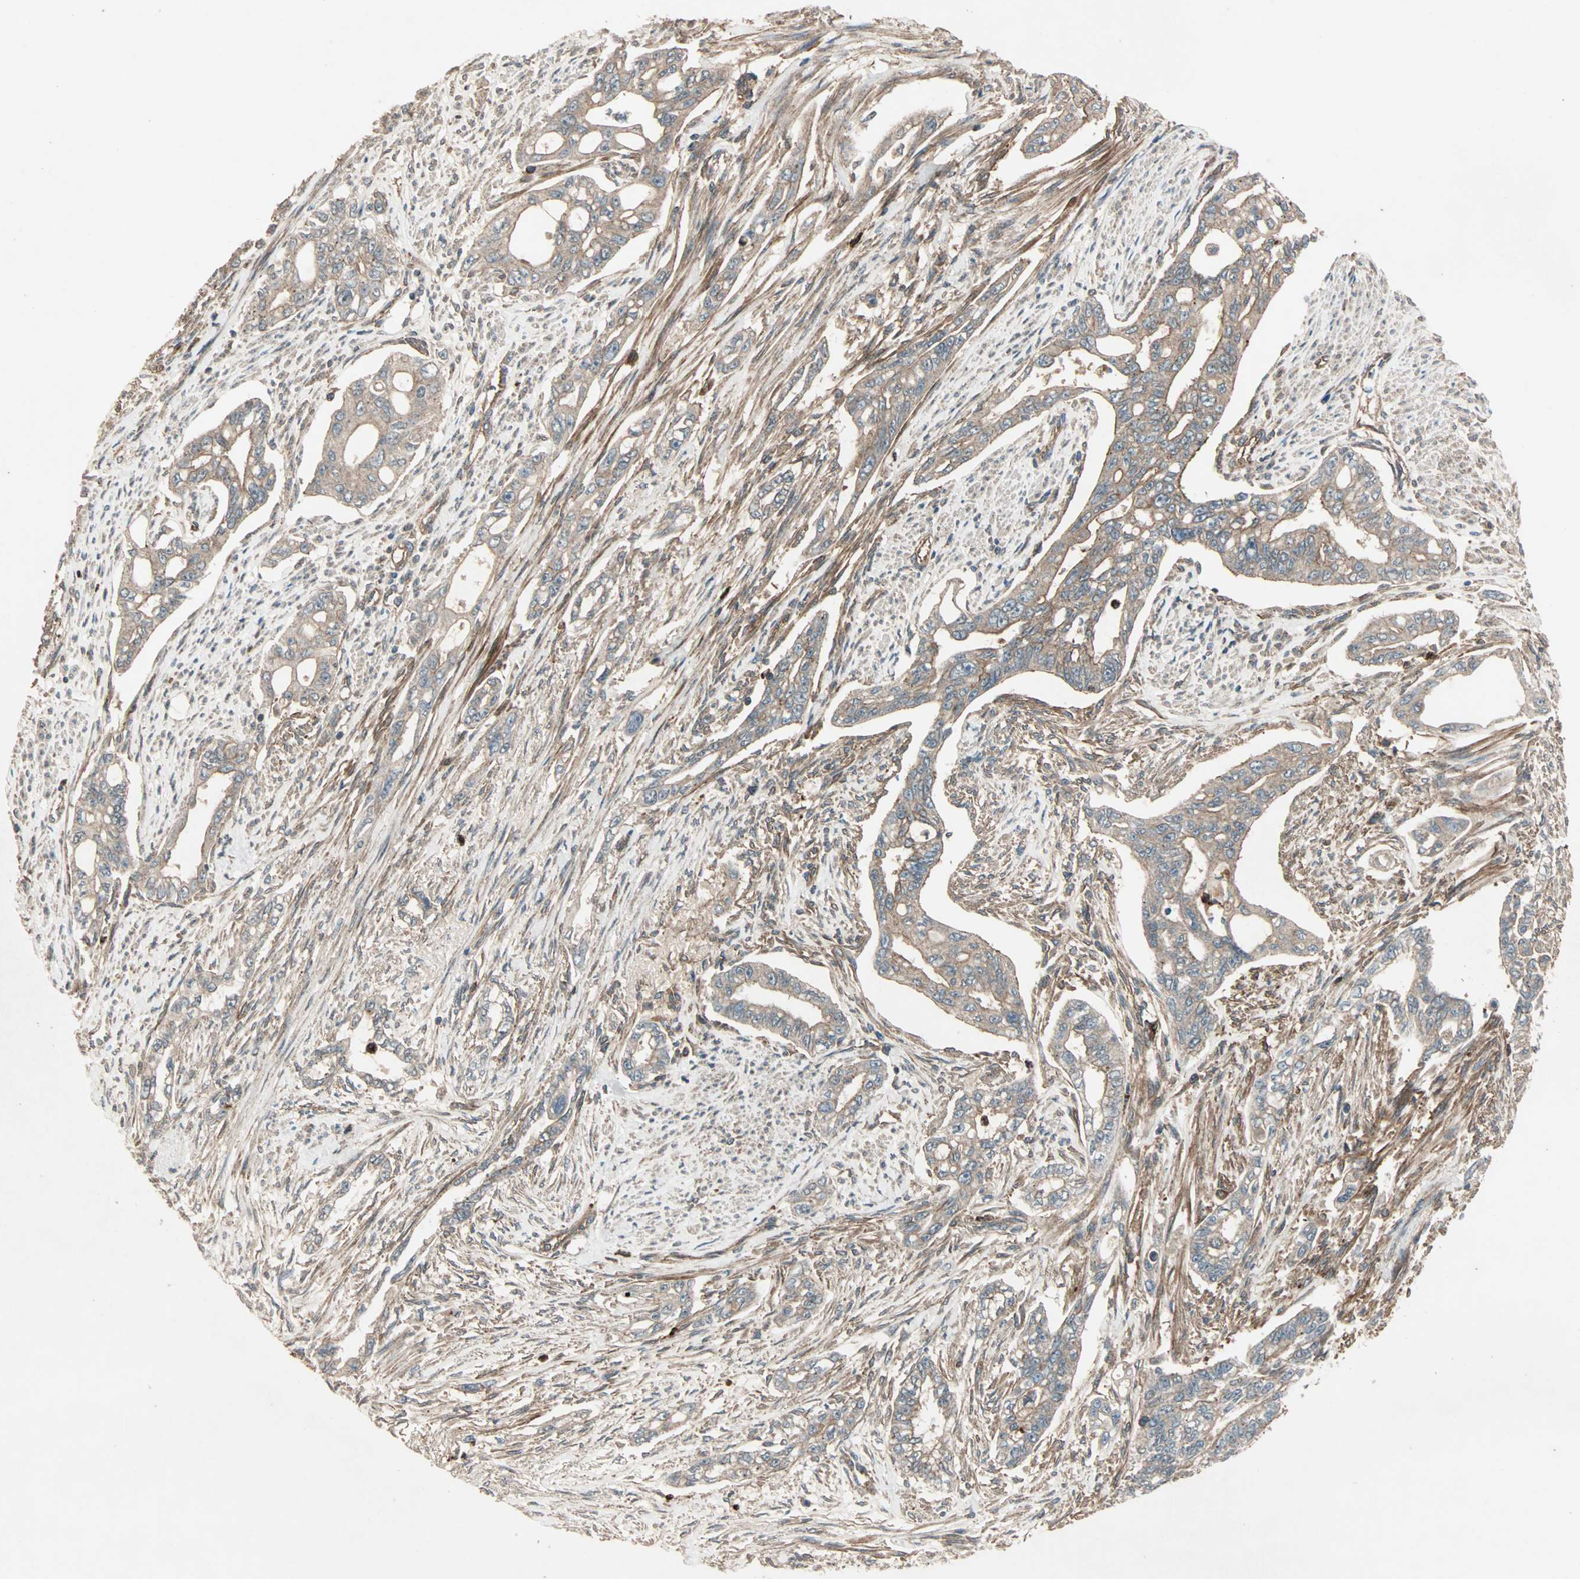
{"staining": {"intensity": "weak", "quantity": ">75%", "location": "cytoplasmic/membranous"}, "tissue": "pancreatic cancer", "cell_type": "Tumor cells", "image_type": "cancer", "snomed": [{"axis": "morphology", "description": "Normal tissue, NOS"}, {"axis": "topography", "description": "Pancreas"}], "caption": "Human pancreatic cancer stained with a protein marker shows weak staining in tumor cells.", "gene": "GCK", "patient": {"sex": "male", "age": 42}}